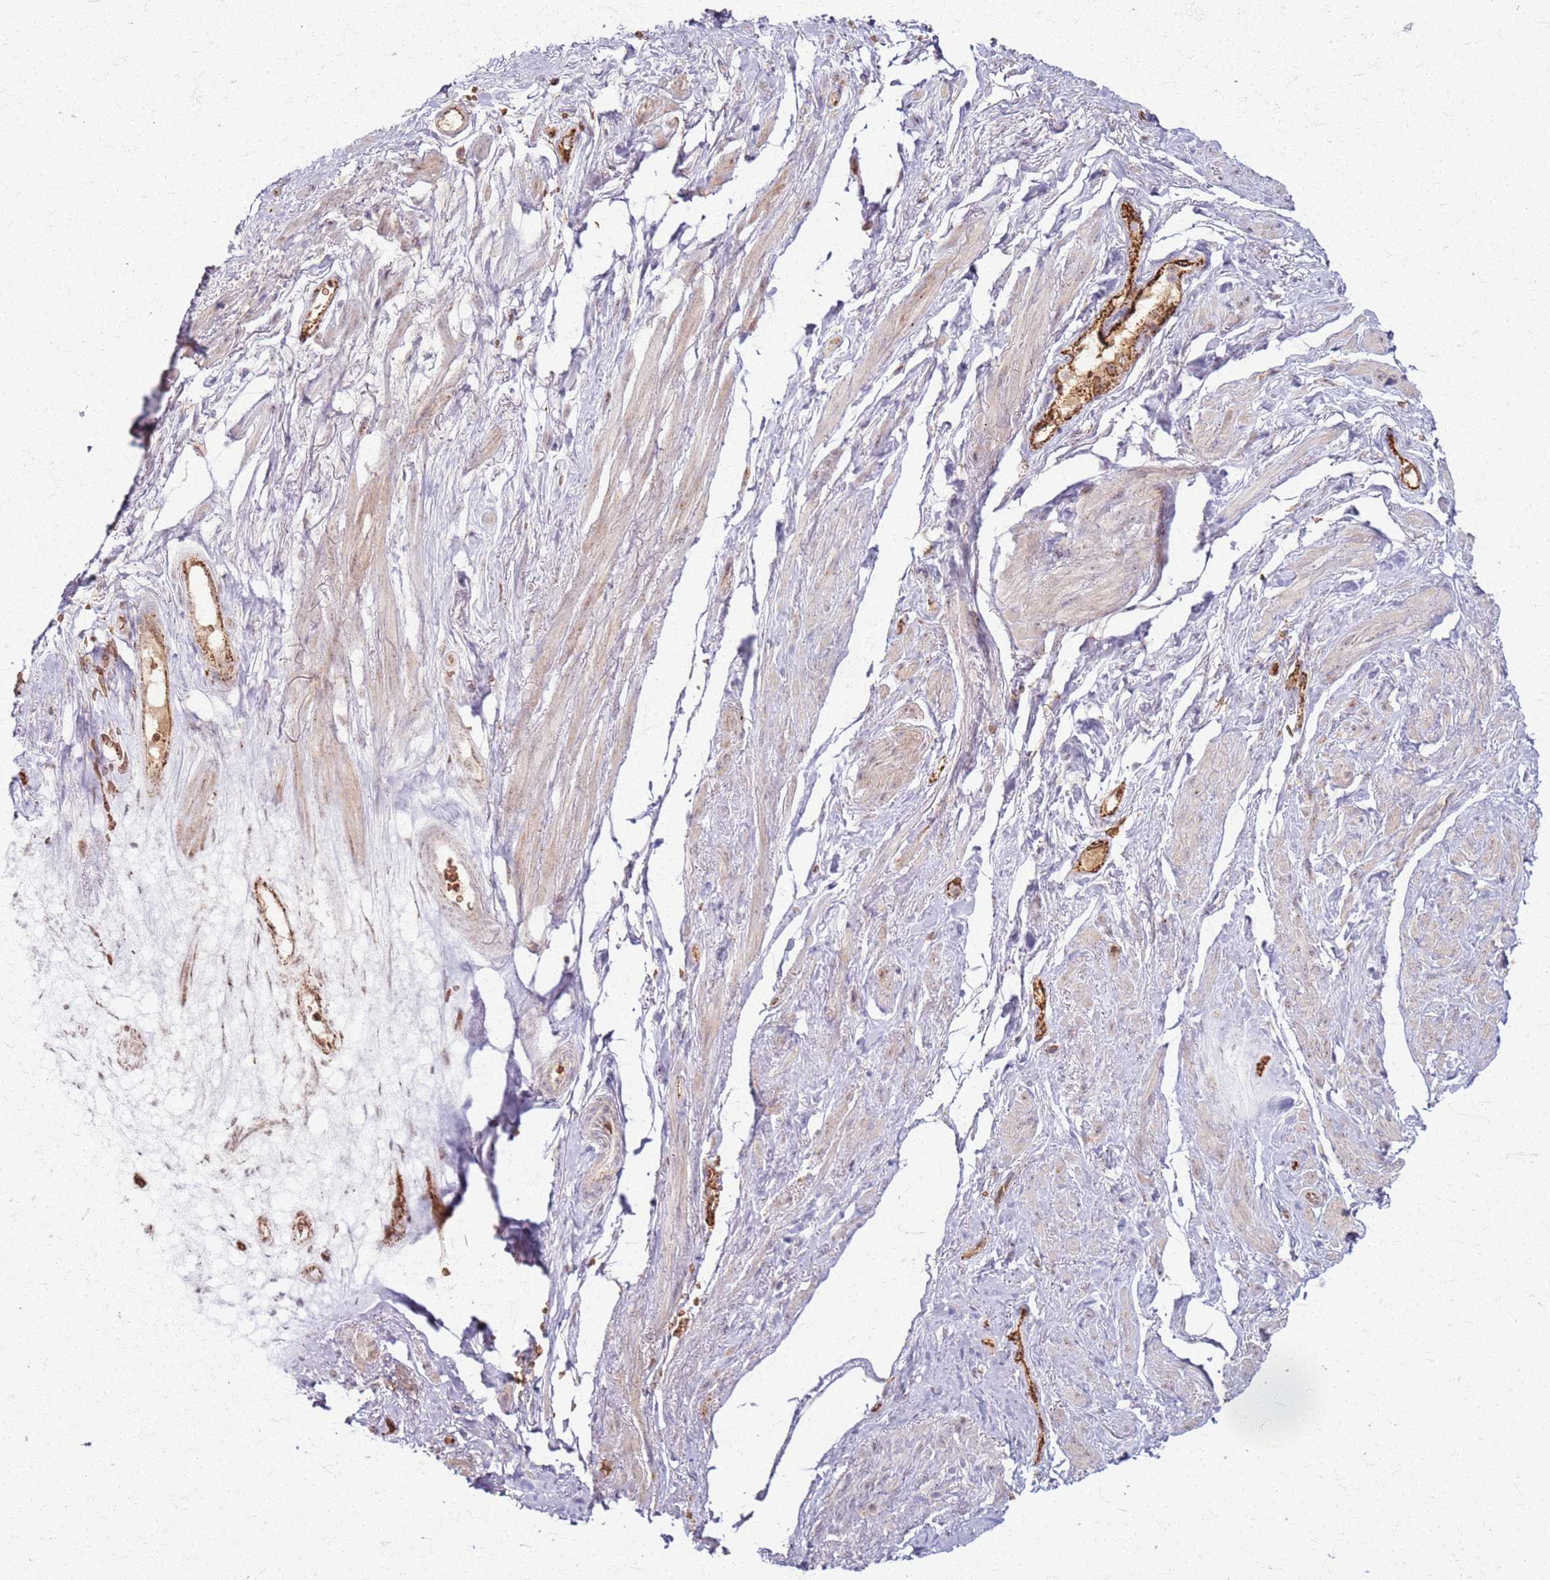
{"staining": {"intensity": "weak", "quantity": "<25%", "location": "cytoplasmic/membranous"}, "tissue": "smooth muscle", "cell_type": "Smooth muscle cells", "image_type": "normal", "snomed": [{"axis": "morphology", "description": "Normal tissue, NOS"}, {"axis": "topography", "description": "Smooth muscle"}, {"axis": "topography", "description": "Peripheral nerve tissue"}], "caption": "High power microscopy histopathology image of an IHC photomicrograph of normal smooth muscle, revealing no significant staining in smooth muscle cells.", "gene": "KRI1", "patient": {"sex": "male", "age": 69}}